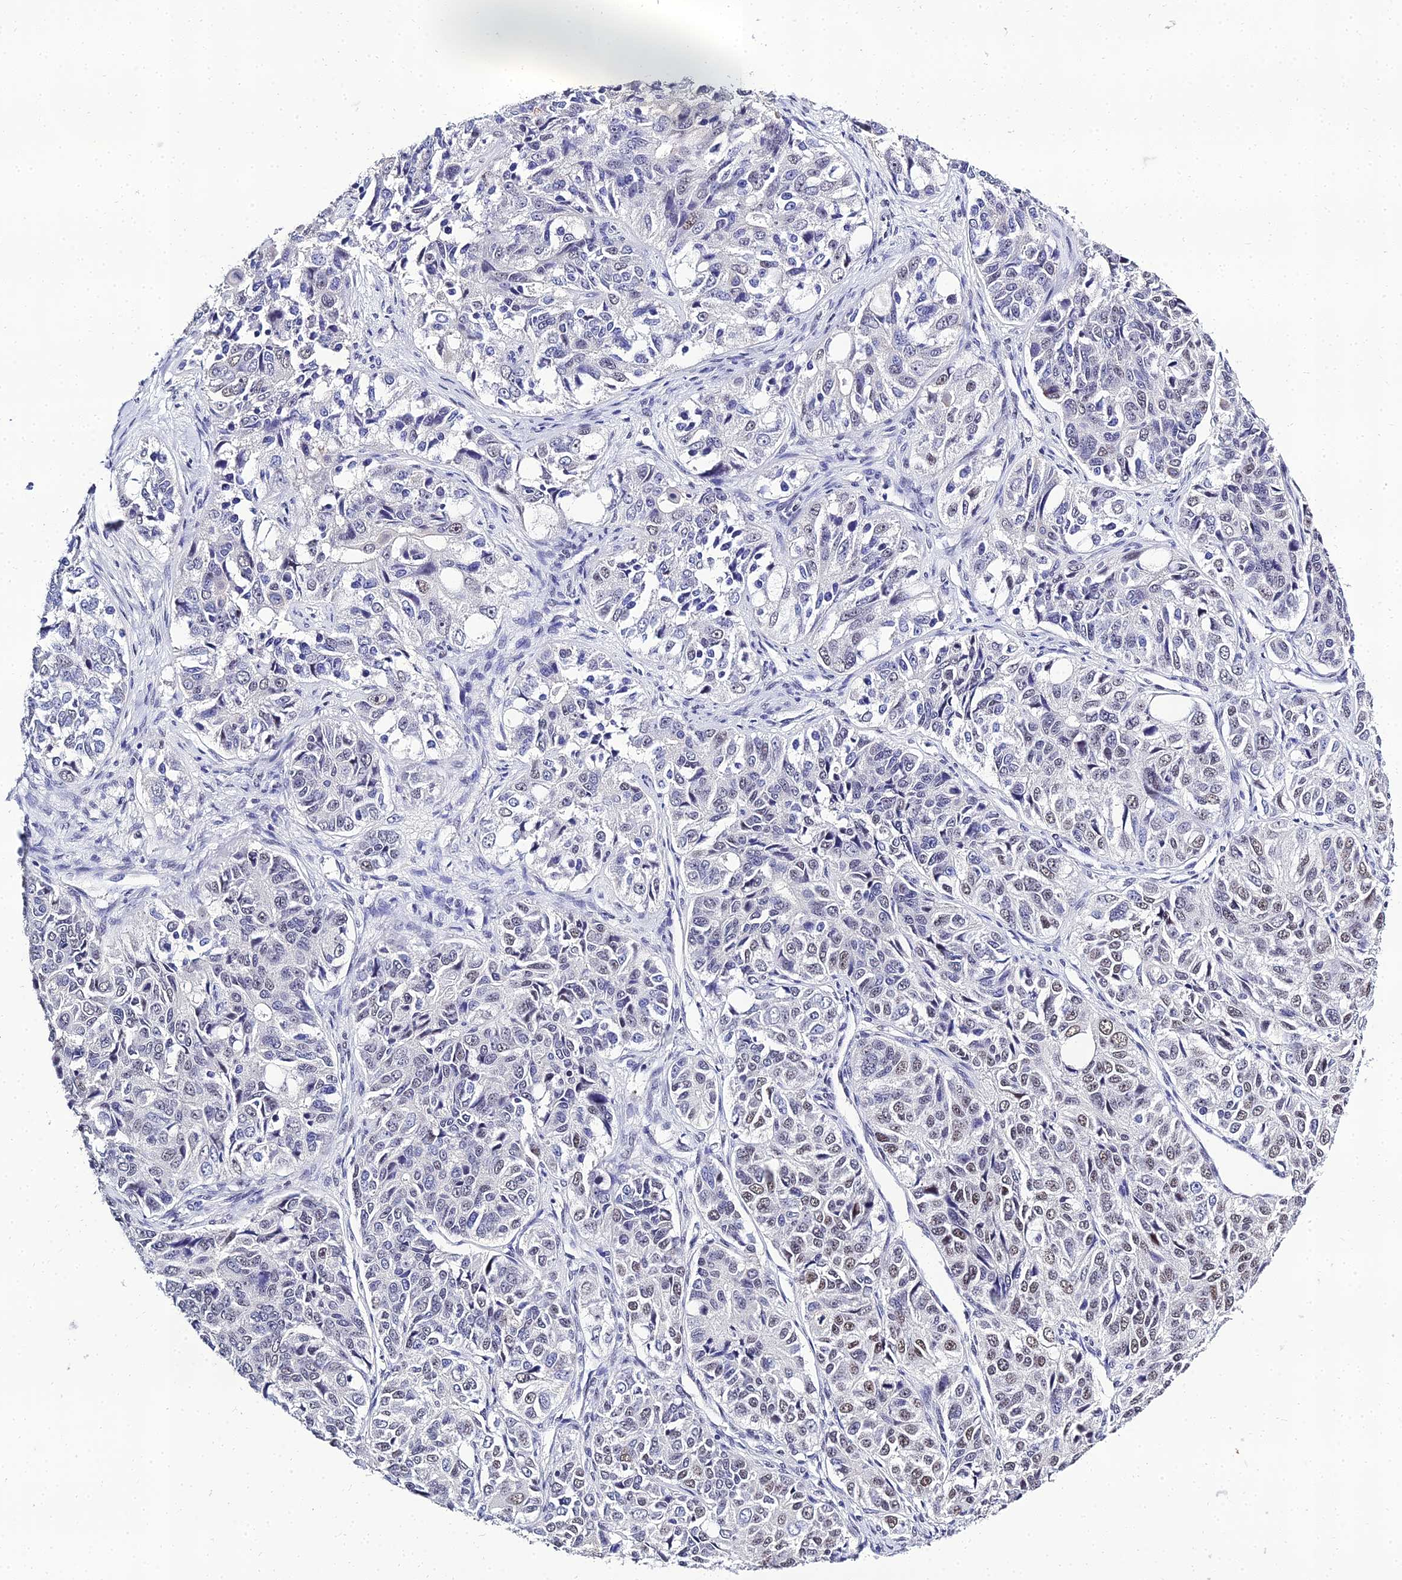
{"staining": {"intensity": "moderate", "quantity": "25%-75%", "location": "nuclear"}, "tissue": "ovarian cancer", "cell_type": "Tumor cells", "image_type": "cancer", "snomed": [{"axis": "morphology", "description": "Carcinoma, endometroid"}, {"axis": "topography", "description": "Ovary"}], "caption": "Protein analysis of ovarian cancer (endometroid carcinoma) tissue displays moderate nuclear positivity in about 25%-75% of tumor cells.", "gene": "PPP4R2", "patient": {"sex": "female", "age": 51}}